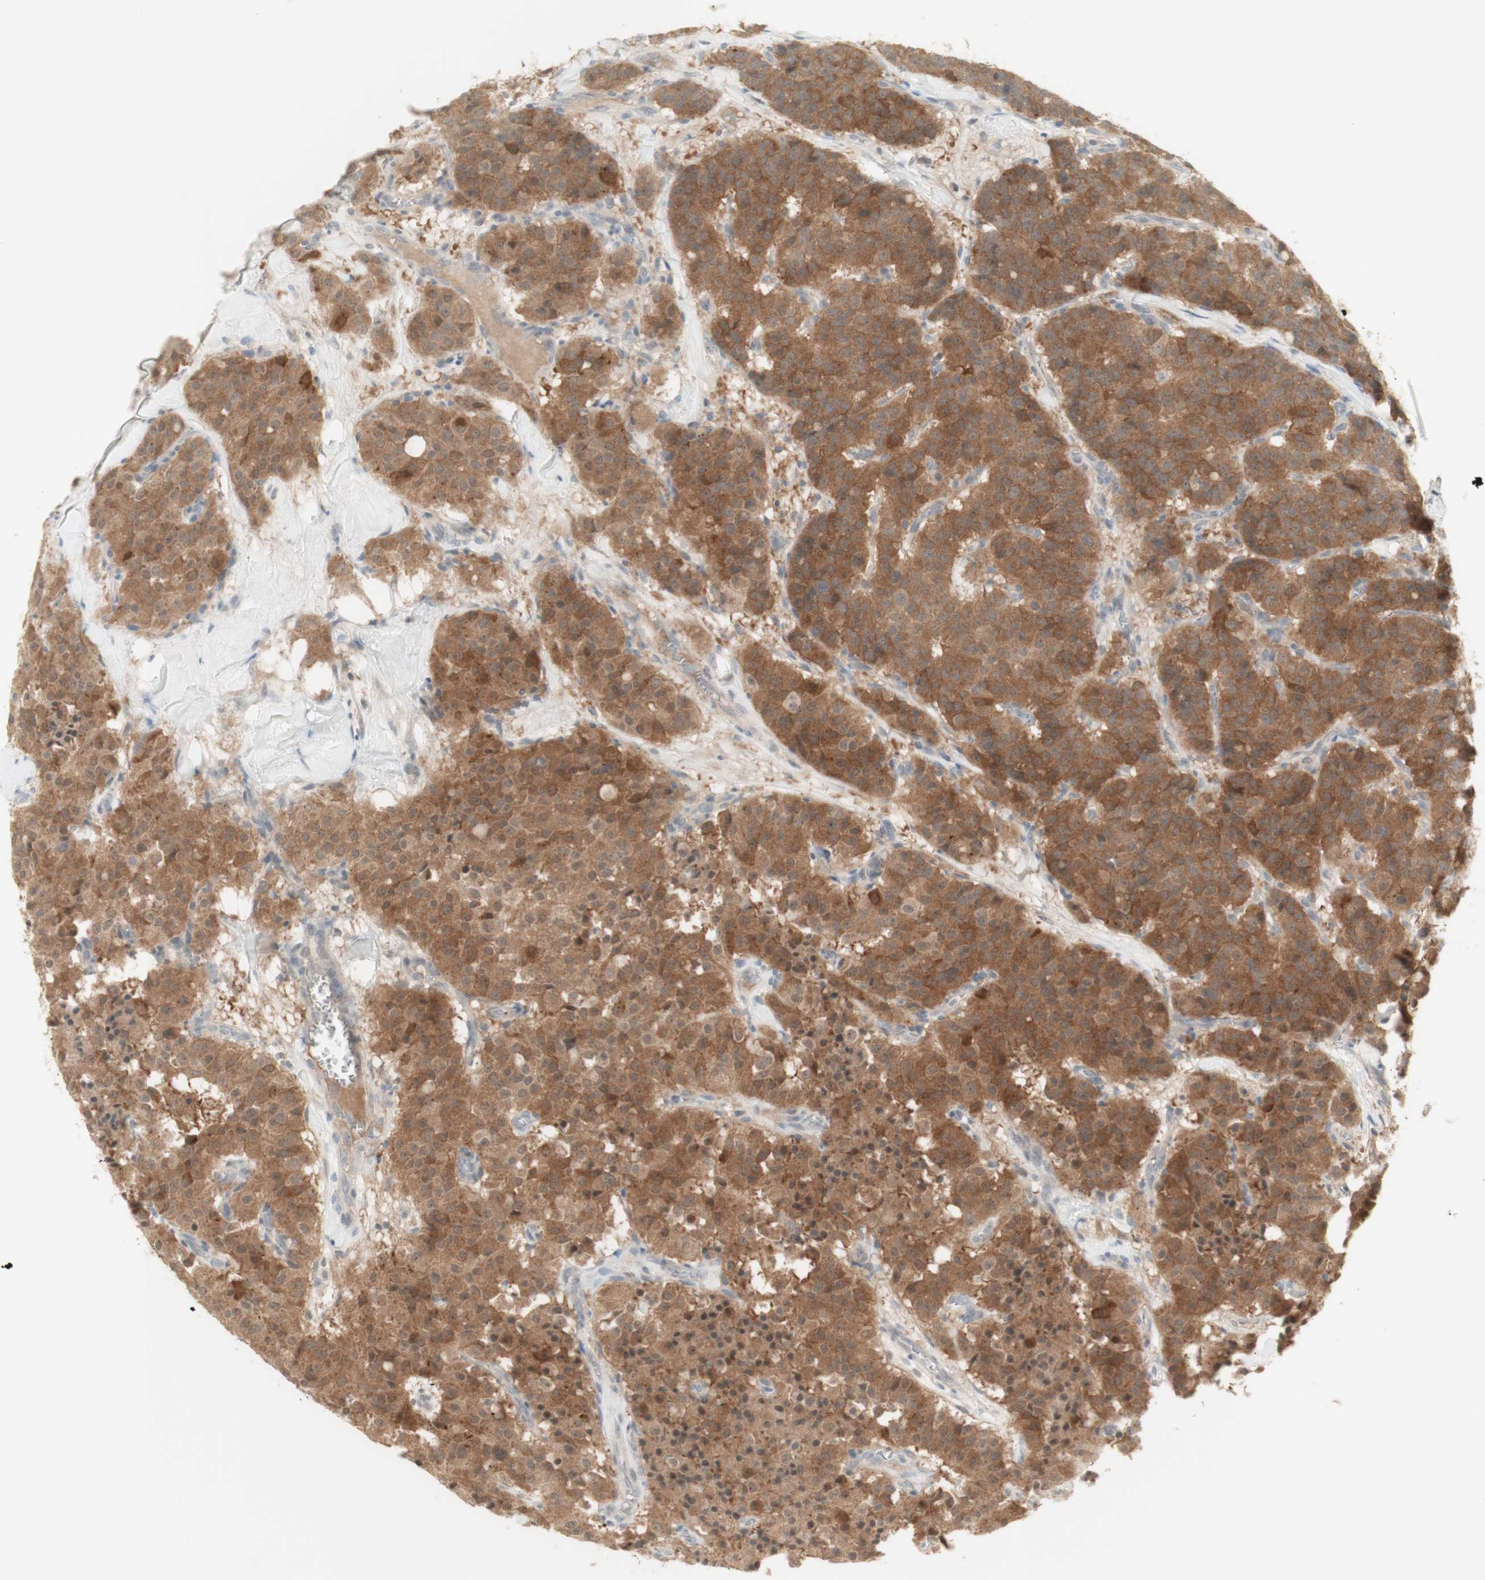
{"staining": {"intensity": "moderate", "quantity": ">75%", "location": "cytoplasmic/membranous,nuclear"}, "tissue": "carcinoid", "cell_type": "Tumor cells", "image_type": "cancer", "snomed": [{"axis": "morphology", "description": "Carcinoid, malignant, NOS"}, {"axis": "topography", "description": "Lung"}], "caption": "Tumor cells display medium levels of moderate cytoplasmic/membranous and nuclear positivity in approximately >75% of cells in human carcinoid.", "gene": "PLCD4", "patient": {"sex": "male", "age": 30}}